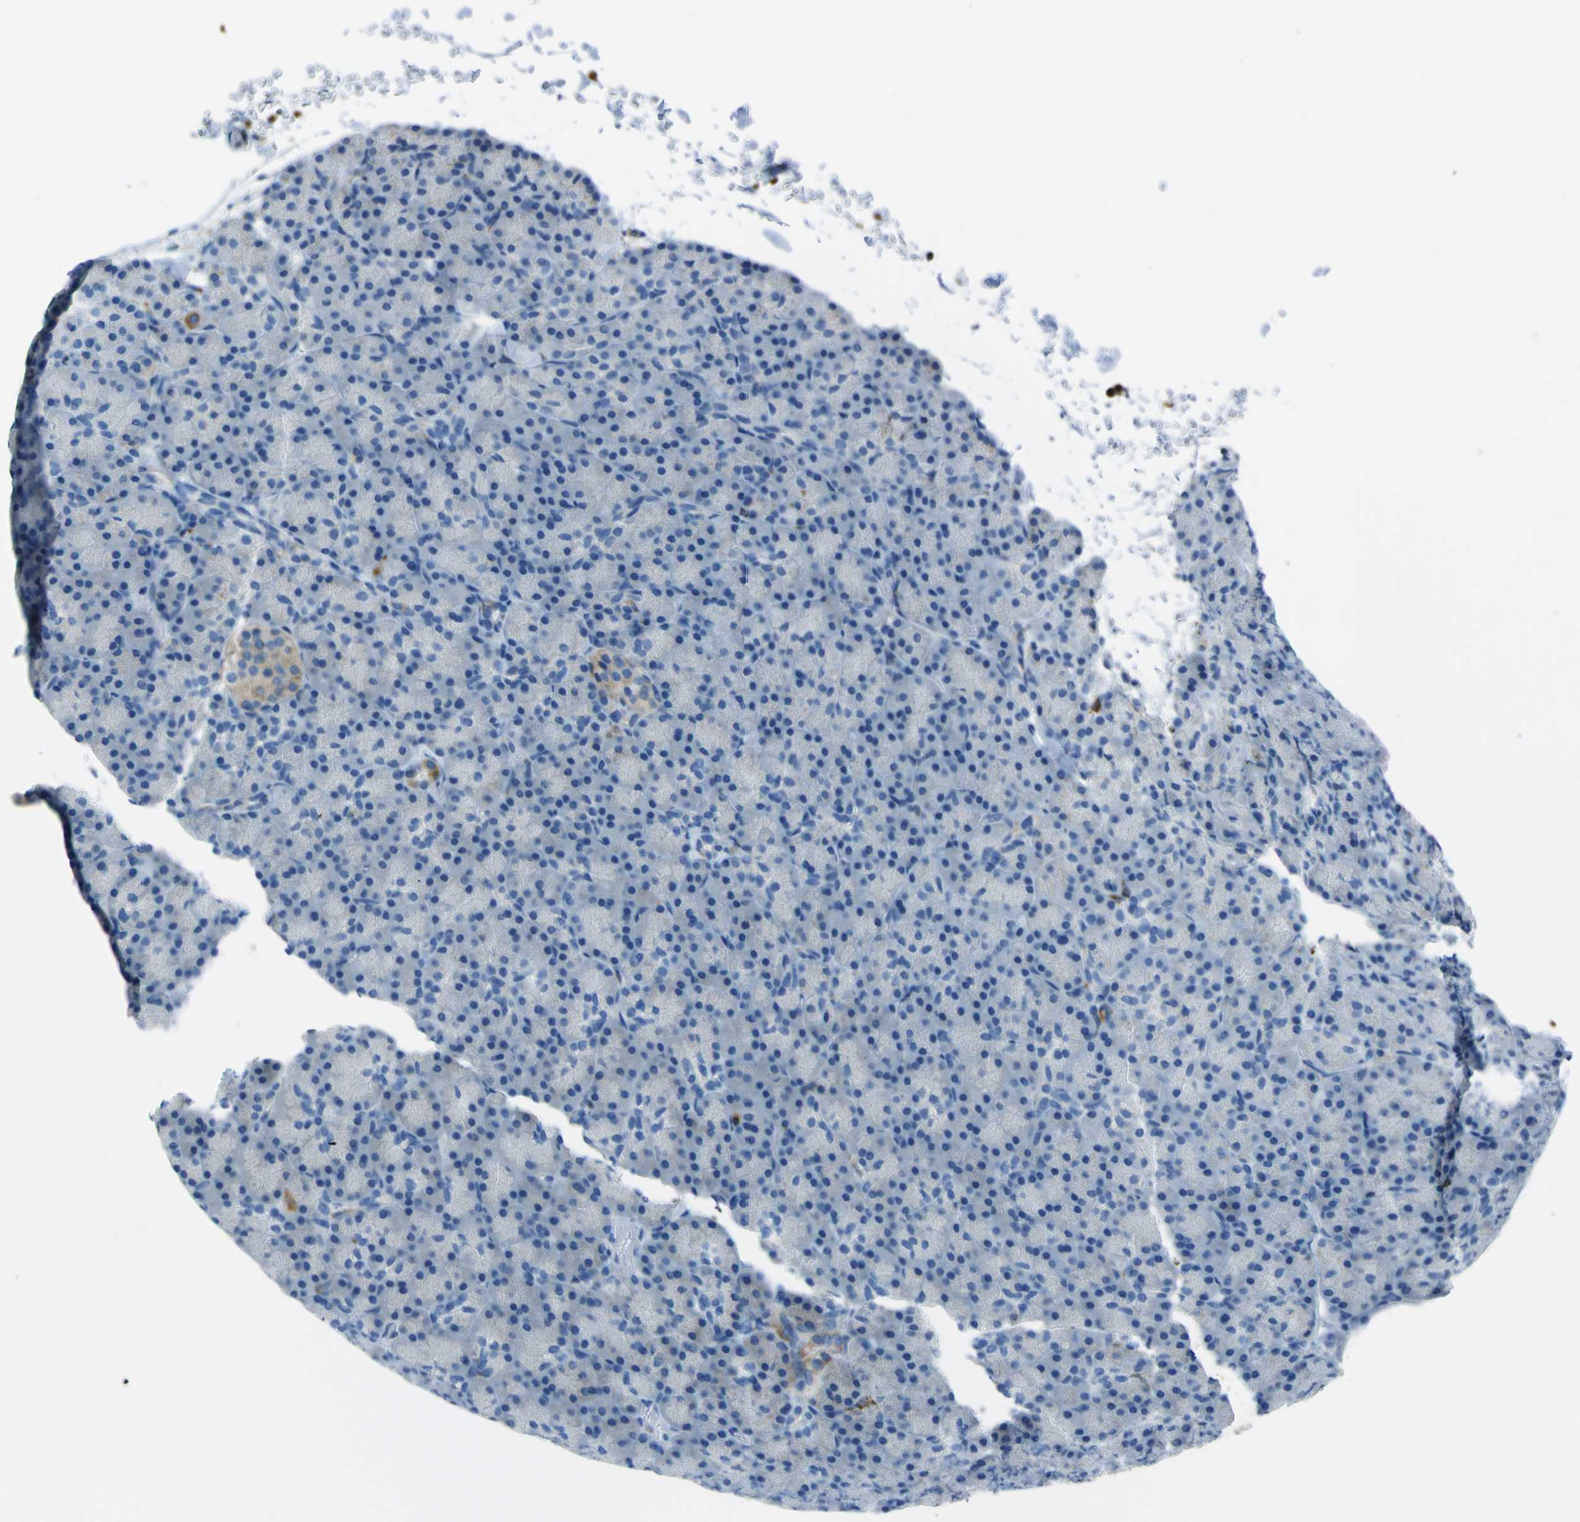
{"staining": {"intensity": "negative", "quantity": "none", "location": "none"}, "tissue": "pancreas", "cell_type": "Exocrine glandular cells", "image_type": "normal", "snomed": [{"axis": "morphology", "description": "Normal tissue, NOS"}, {"axis": "topography", "description": "Pancreas"}], "caption": "The IHC histopathology image has no significant staining in exocrine glandular cells of pancreas.", "gene": "ACSL1", "patient": {"sex": "female", "age": 43}}